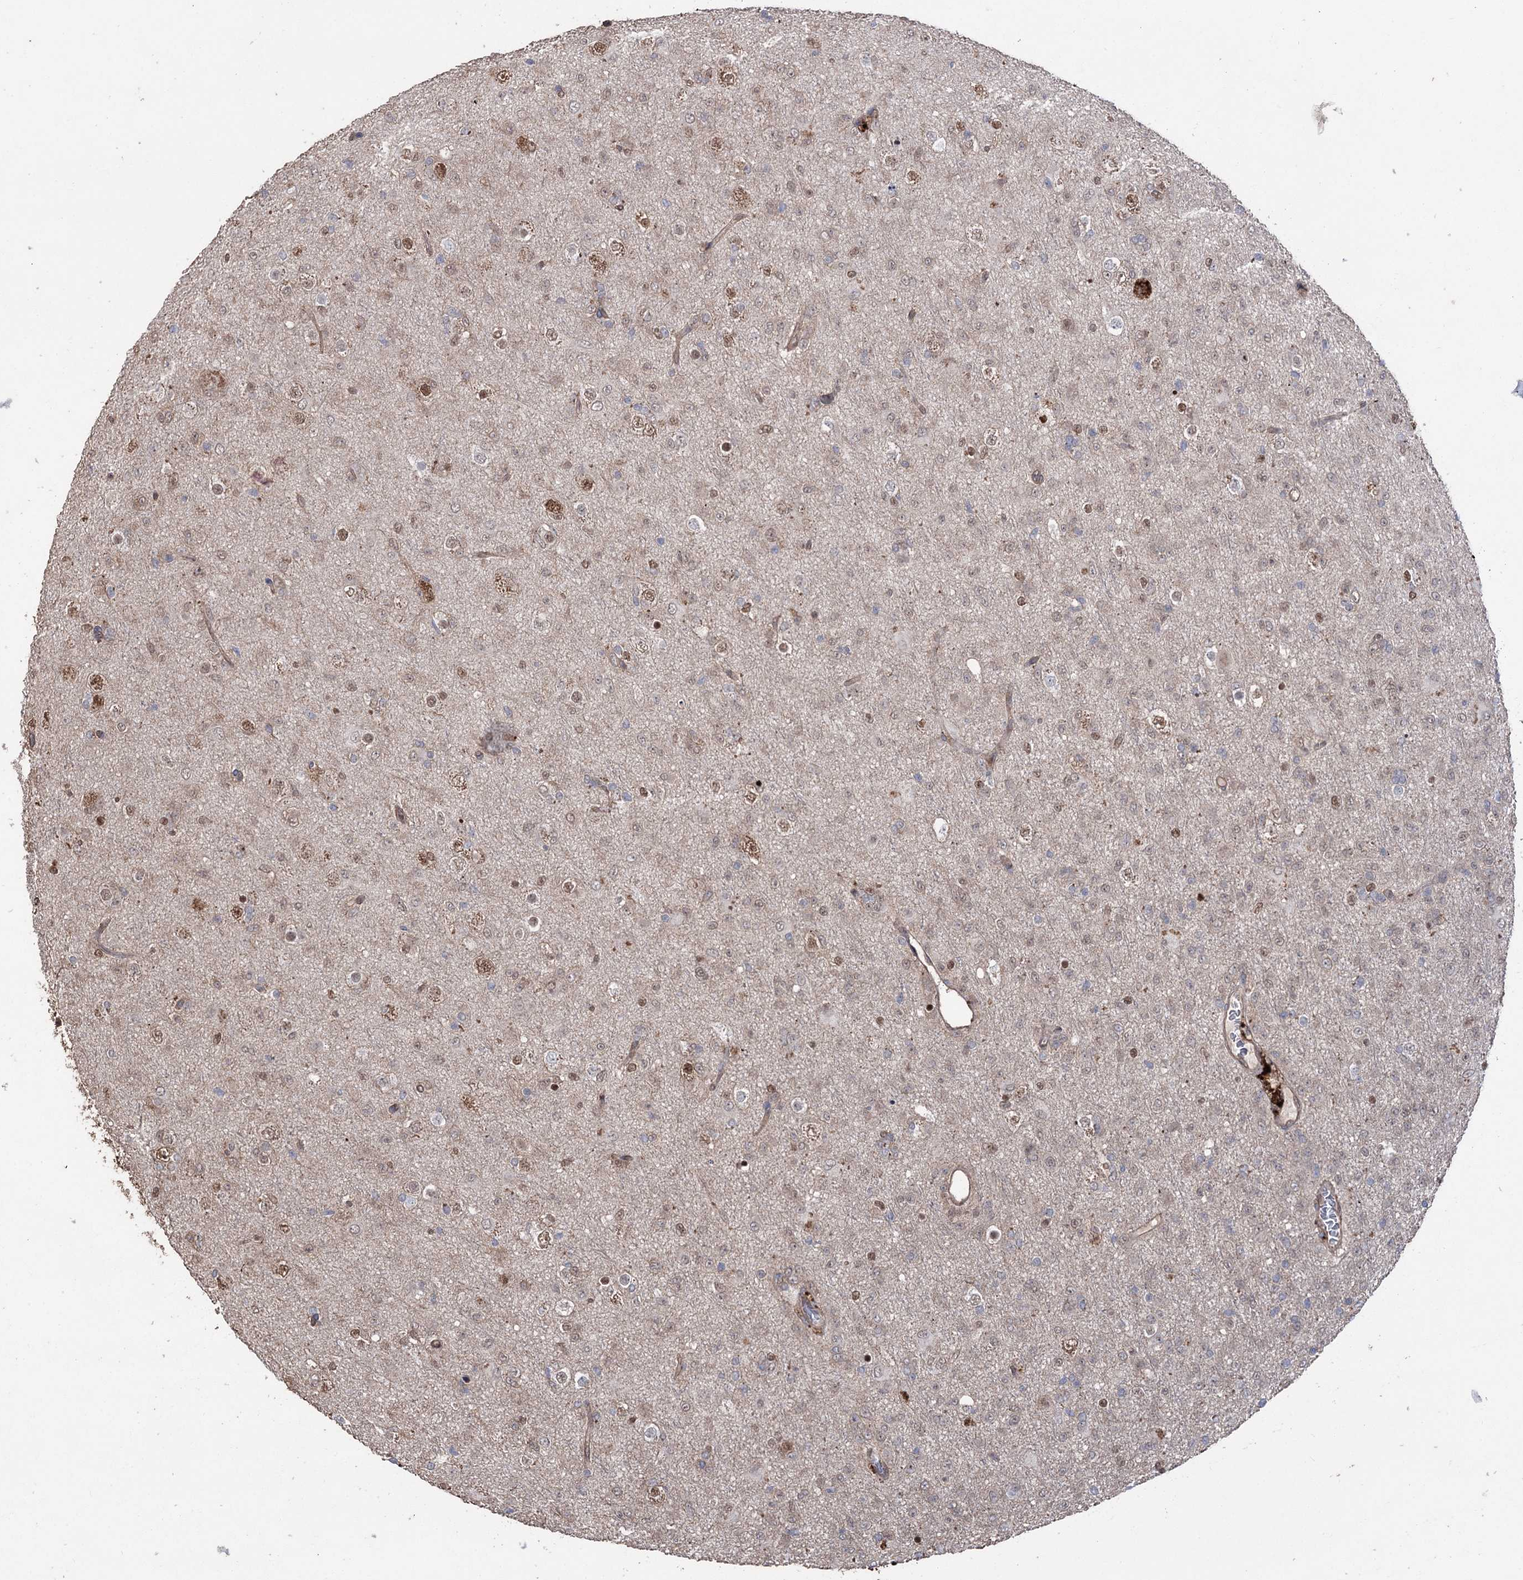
{"staining": {"intensity": "moderate", "quantity": "<25%", "location": "nuclear"}, "tissue": "glioma", "cell_type": "Tumor cells", "image_type": "cancer", "snomed": [{"axis": "morphology", "description": "Glioma, malignant, Low grade"}, {"axis": "topography", "description": "Brain"}], "caption": "Glioma was stained to show a protein in brown. There is low levels of moderate nuclear expression in approximately <25% of tumor cells.", "gene": "FAM13B", "patient": {"sex": "male", "age": 65}}